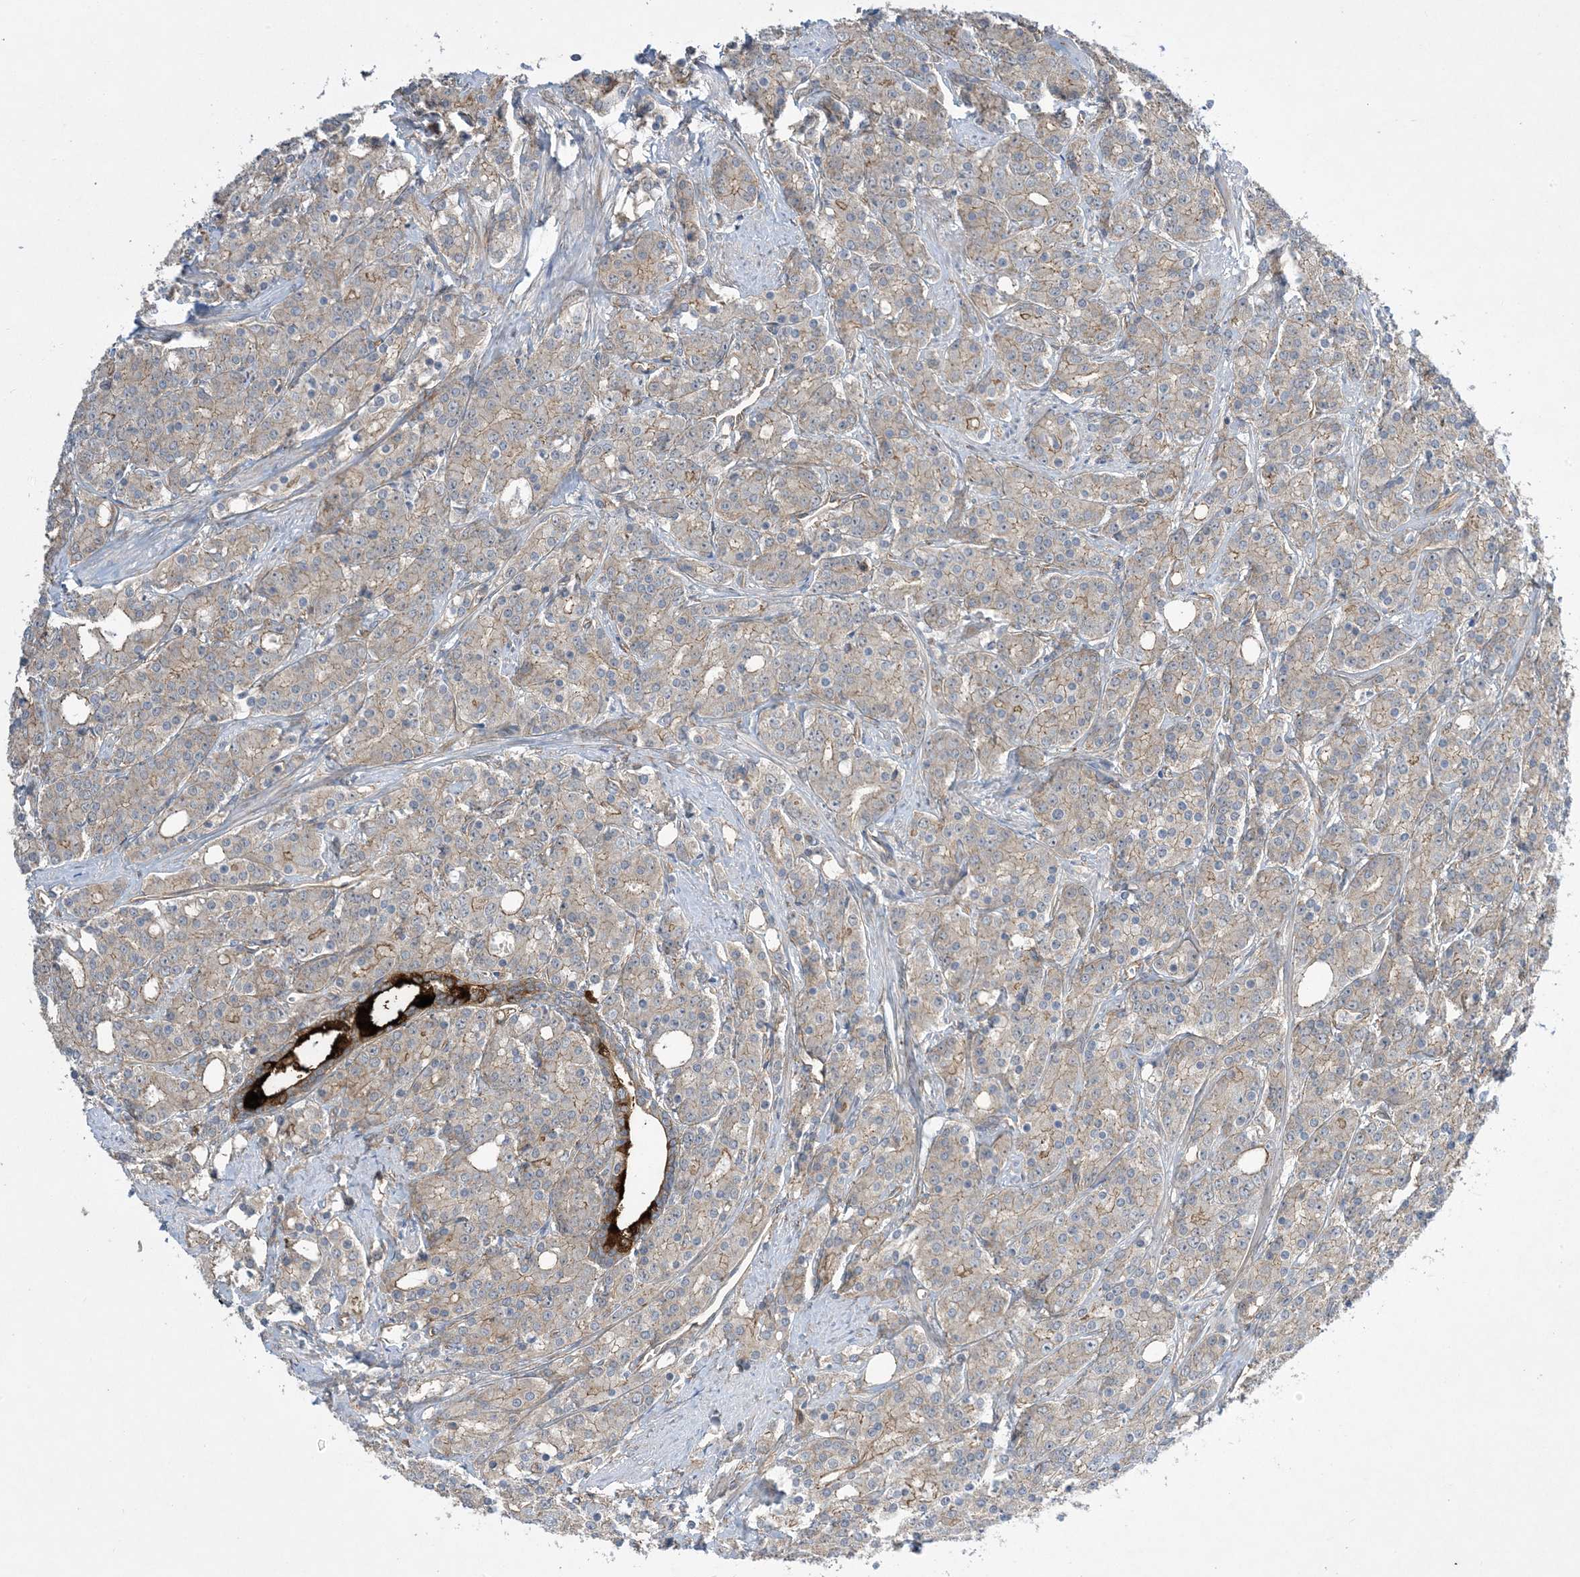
{"staining": {"intensity": "moderate", "quantity": "25%-75%", "location": "cytoplasmic/membranous"}, "tissue": "prostate cancer", "cell_type": "Tumor cells", "image_type": "cancer", "snomed": [{"axis": "morphology", "description": "Adenocarcinoma, High grade"}, {"axis": "topography", "description": "Prostate"}], "caption": "Brown immunohistochemical staining in human prostate adenocarcinoma (high-grade) exhibits moderate cytoplasmic/membranous staining in approximately 25%-75% of tumor cells.", "gene": "AOC1", "patient": {"sex": "male", "age": 62}}